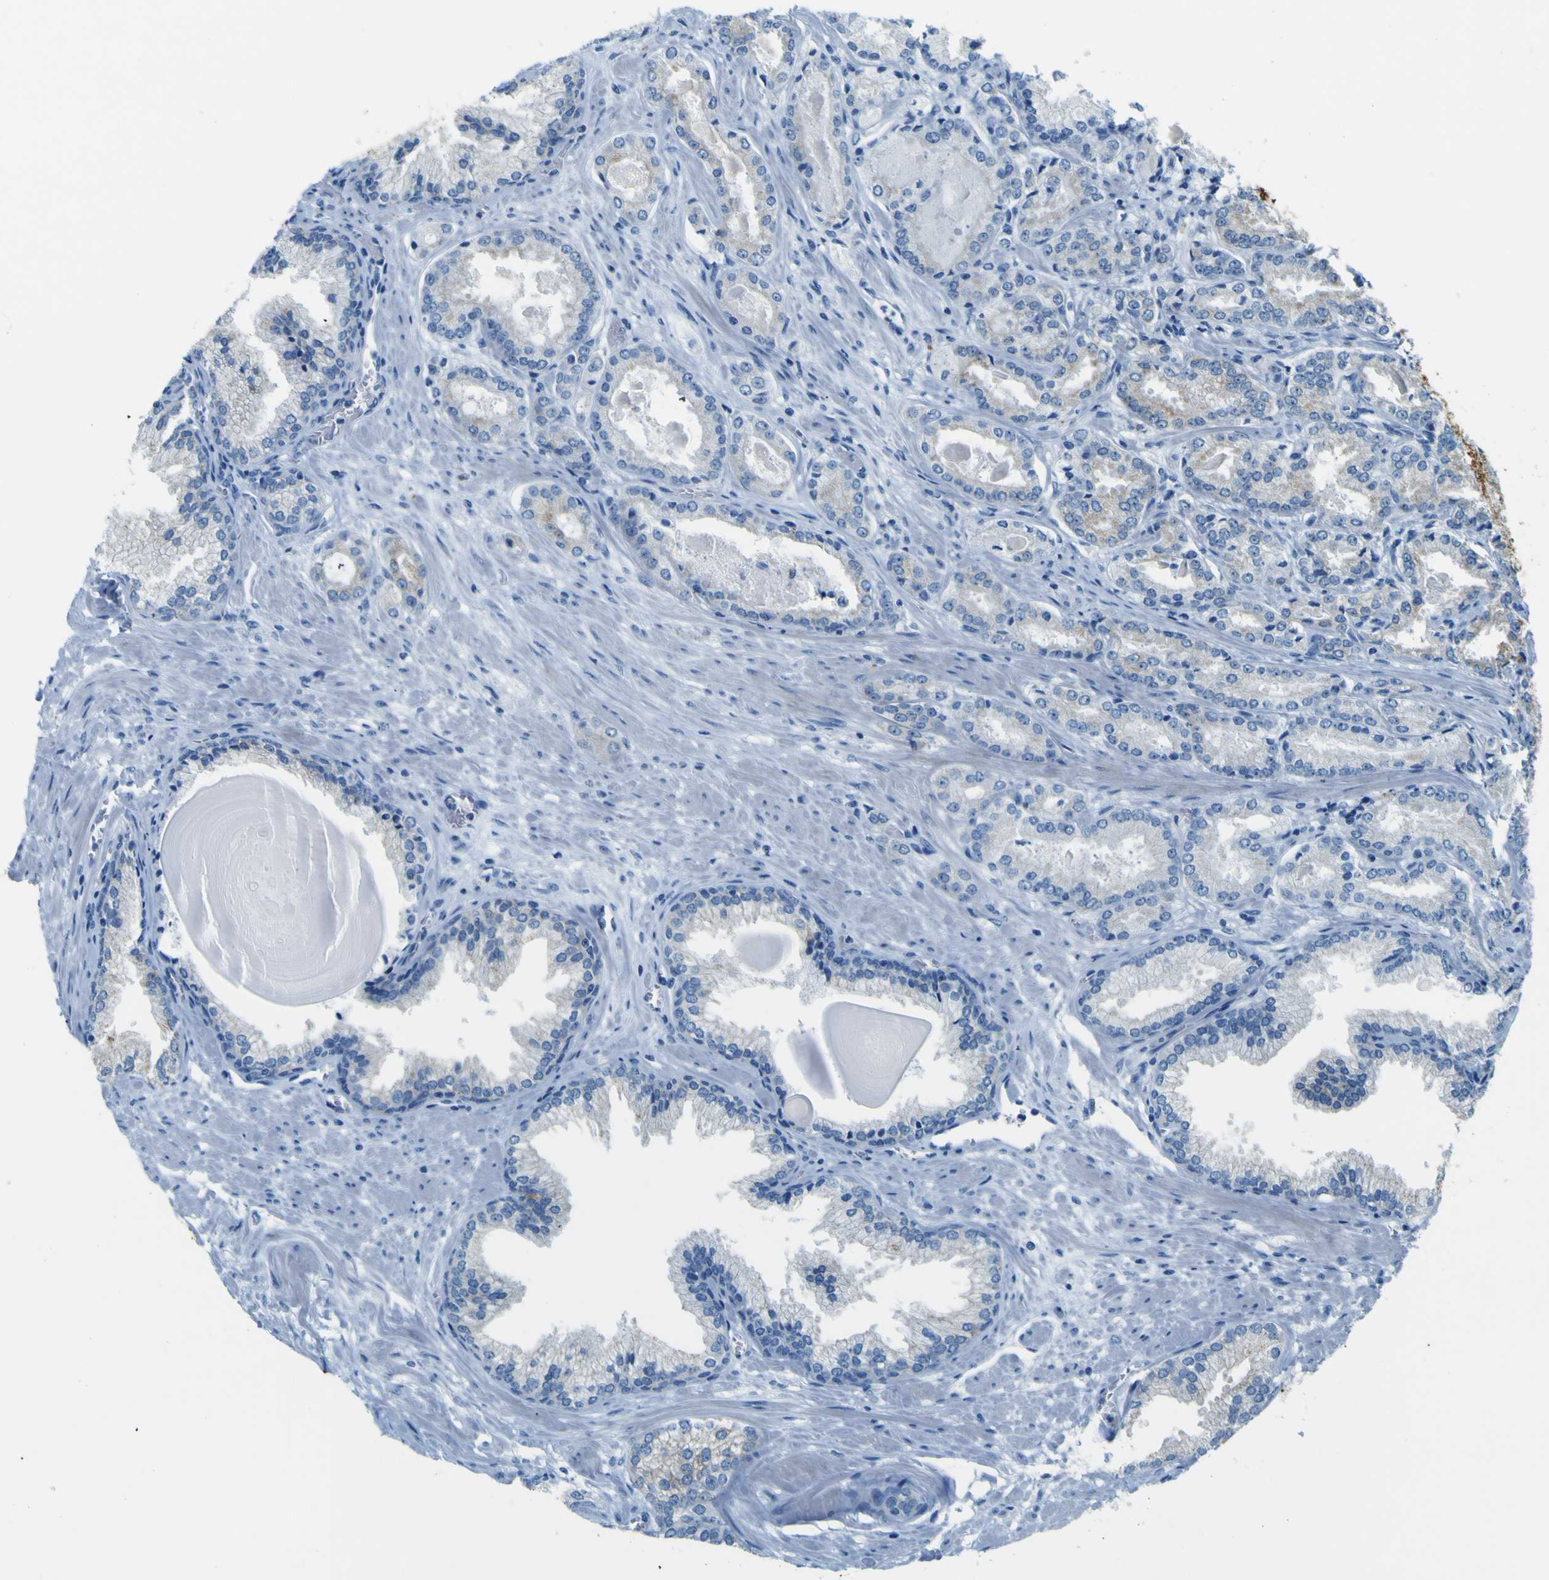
{"staining": {"intensity": "moderate", "quantity": ">75%", "location": "cytoplasmic/membranous"}, "tissue": "prostate cancer", "cell_type": "Tumor cells", "image_type": "cancer", "snomed": [{"axis": "morphology", "description": "Adenocarcinoma, Low grade"}, {"axis": "topography", "description": "Prostate"}], "caption": "Immunohistochemistry photomicrograph of neoplastic tissue: human prostate cancer (low-grade adenocarcinoma) stained using immunohistochemistry exhibits medium levels of moderate protein expression localized specifically in the cytoplasmic/membranous of tumor cells, appearing as a cytoplasmic/membranous brown color.", "gene": "ACSL1", "patient": {"sex": "male", "age": 59}}